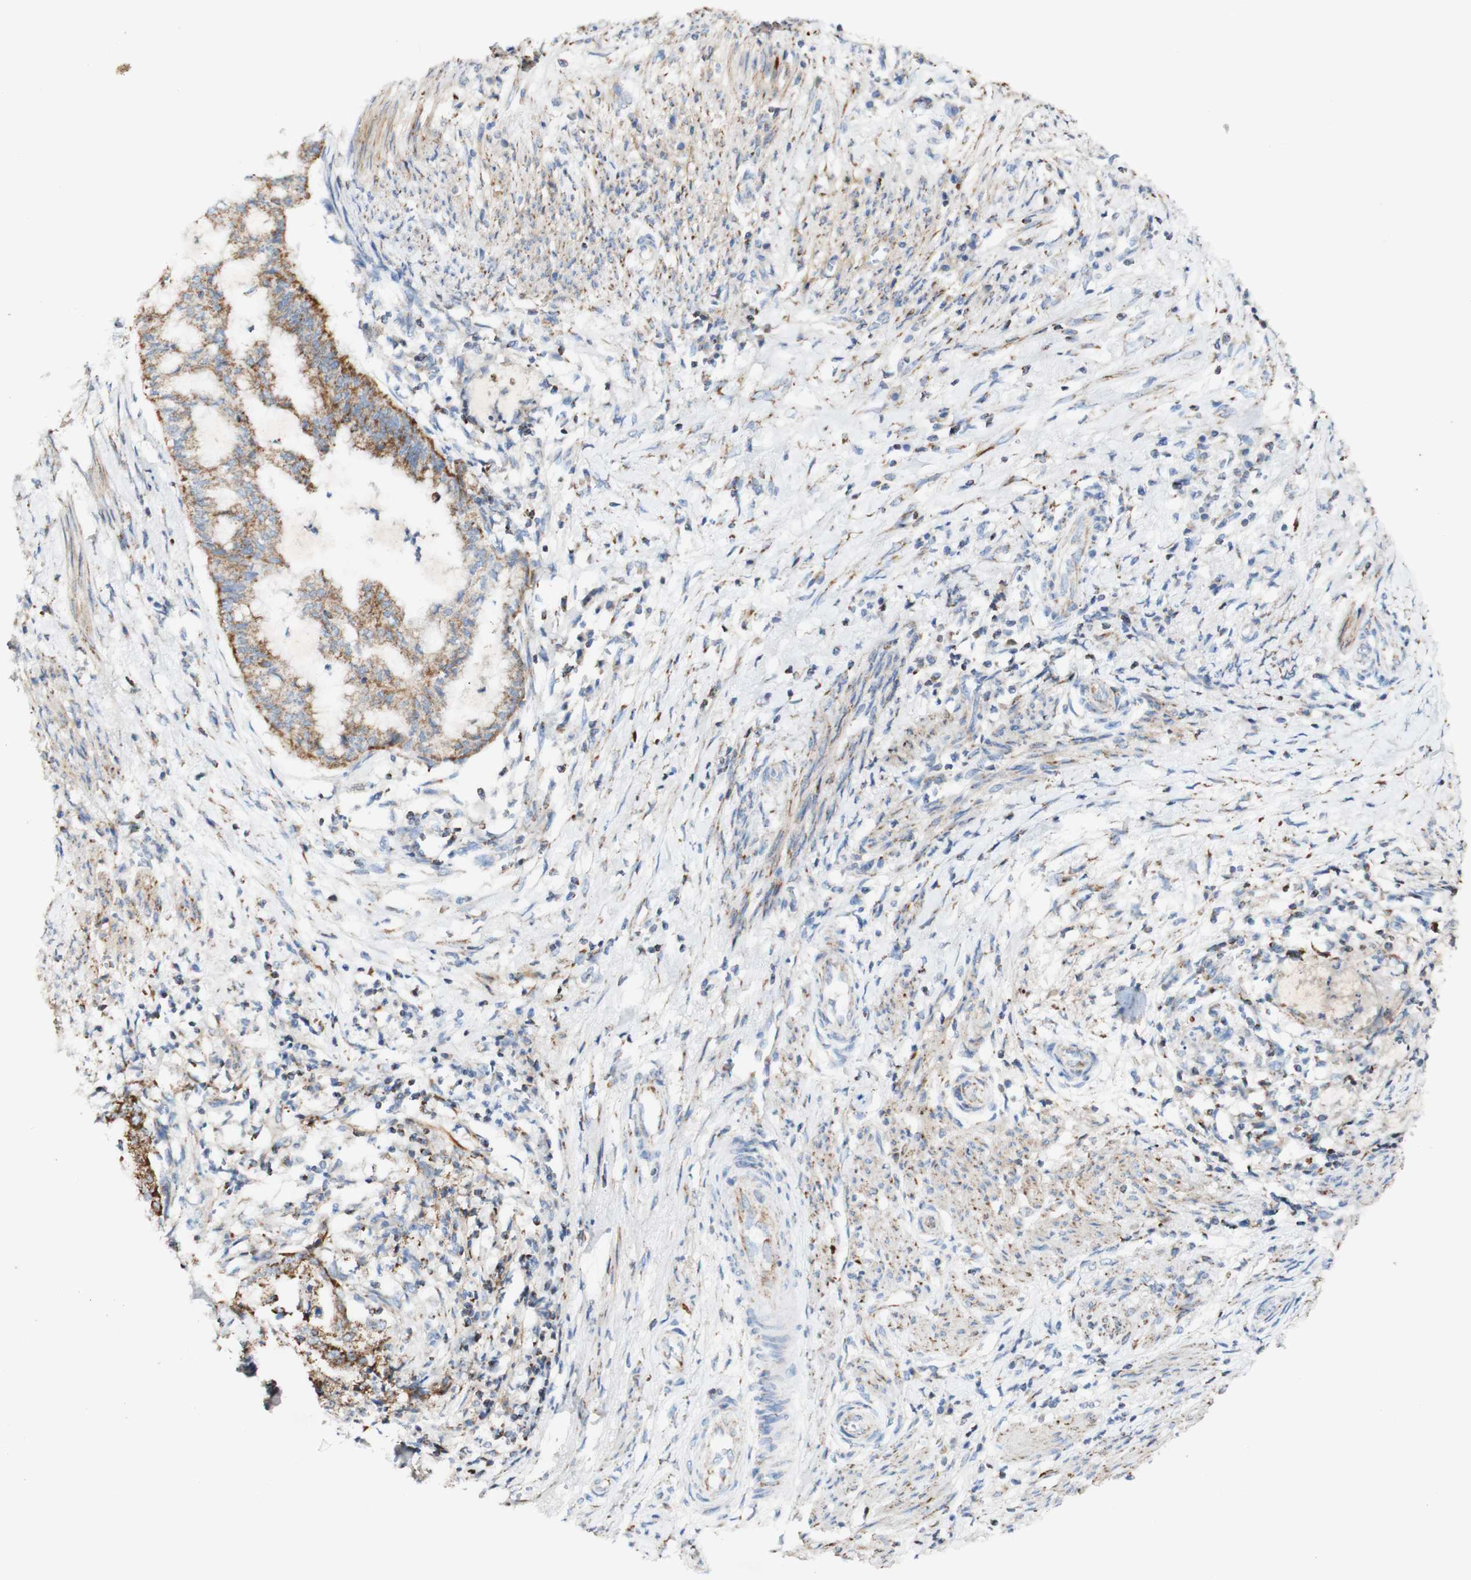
{"staining": {"intensity": "moderate", "quantity": ">75%", "location": "cytoplasmic/membranous"}, "tissue": "endometrial cancer", "cell_type": "Tumor cells", "image_type": "cancer", "snomed": [{"axis": "morphology", "description": "Necrosis, NOS"}, {"axis": "morphology", "description": "Adenocarcinoma, NOS"}, {"axis": "topography", "description": "Endometrium"}], "caption": "Immunohistochemical staining of human endometrial cancer (adenocarcinoma) displays medium levels of moderate cytoplasmic/membranous protein positivity in about >75% of tumor cells. Immunohistochemistry (ihc) stains the protein in brown and the nuclei are stained blue.", "gene": "OXCT1", "patient": {"sex": "female", "age": 79}}